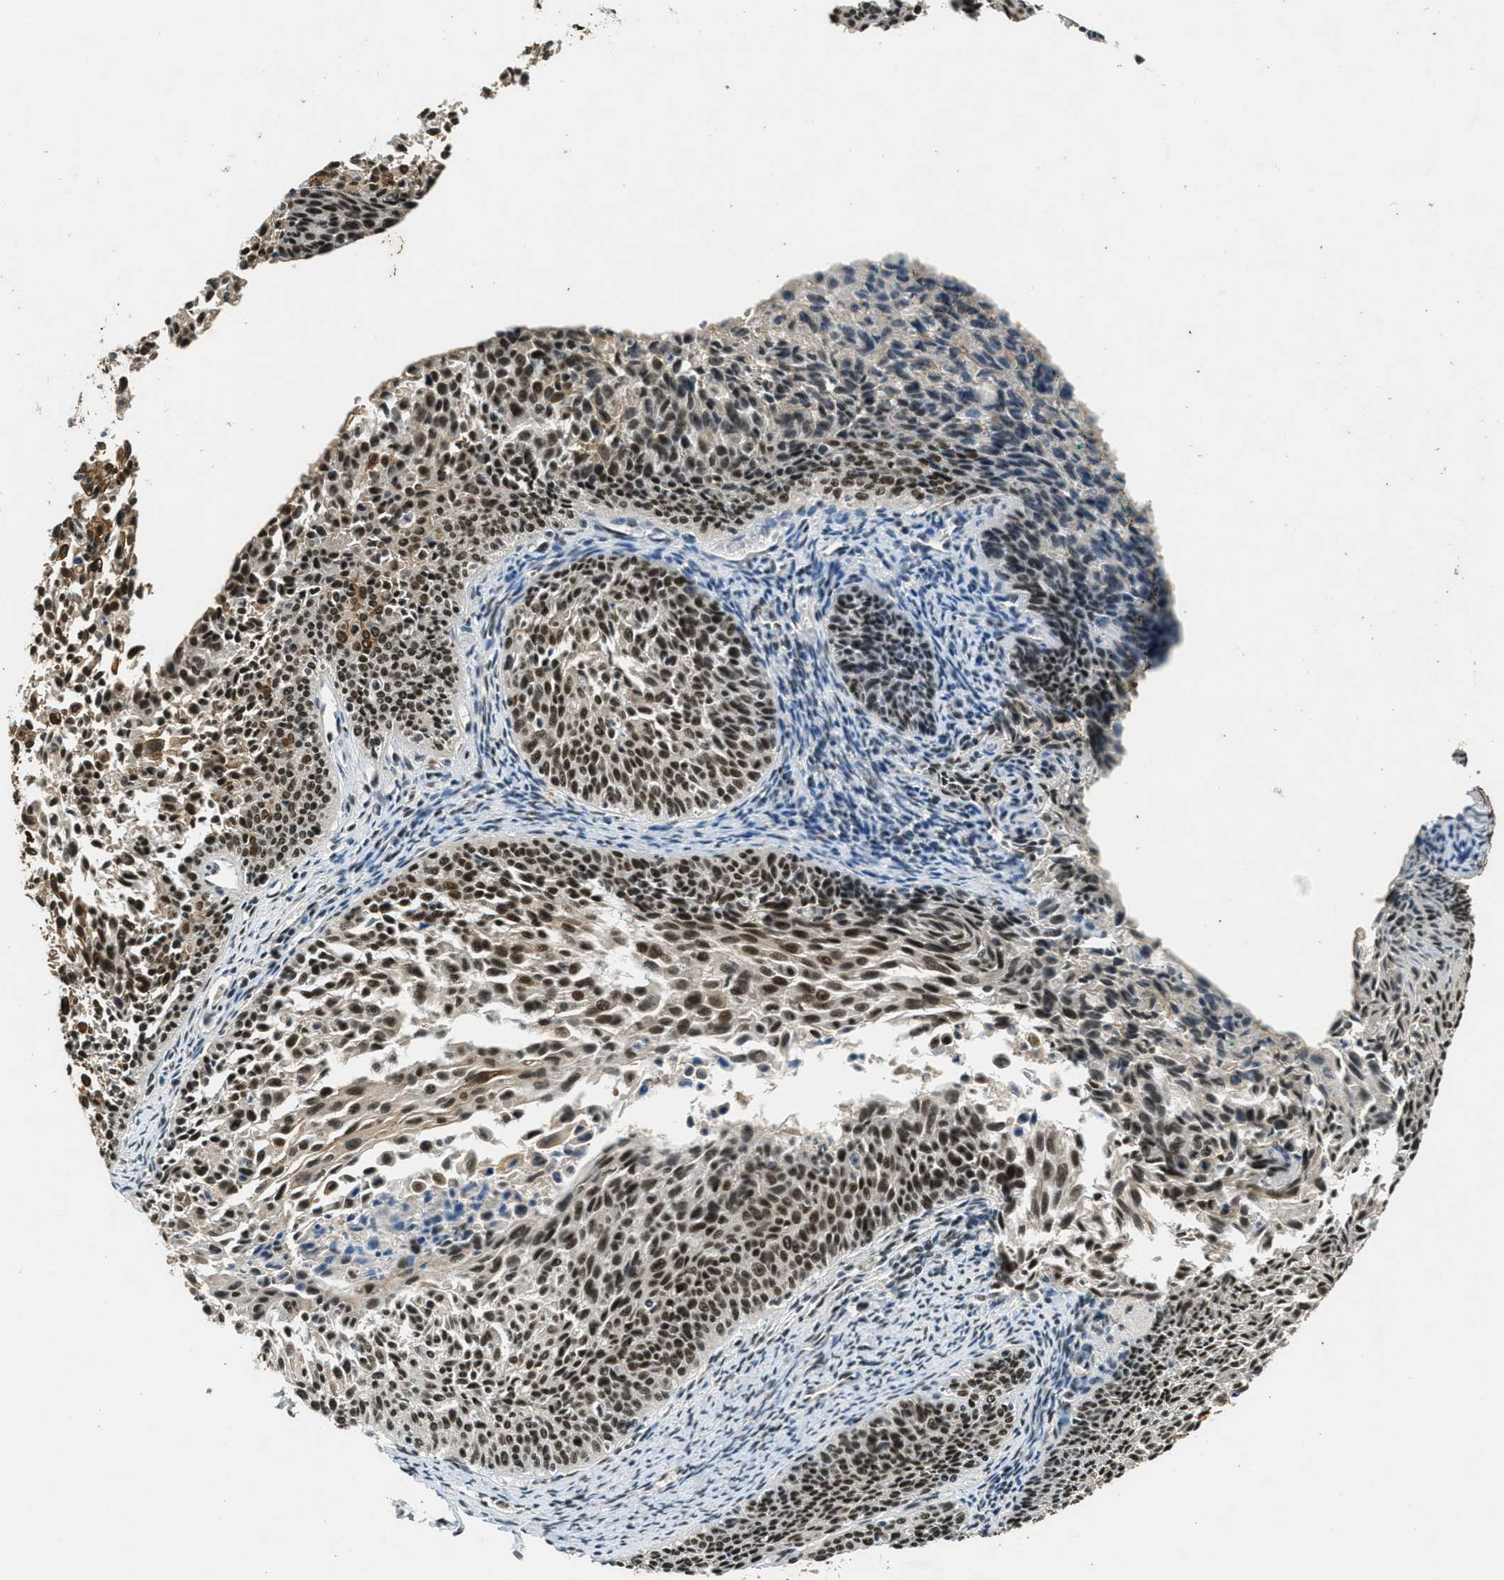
{"staining": {"intensity": "strong", "quantity": ">75%", "location": "nuclear"}, "tissue": "cervical cancer", "cell_type": "Tumor cells", "image_type": "cancer", "snomed": [{"axis": "morphology", "description": "Squamous cell carcinoma, NOS"}, {"axis": "topography", "description": "Cervix"}], "caption": "Cervical squamous cell carcinoma stained for a protein exhibits strong nuclear positivity in tumor cells. The protein is stained brown, and the nuclei are stained in blue (DAB IHC with brightfield microscopy, high magnification).", "gene": "ZNF148", "patient": {"sex": "female", "age": 55}}